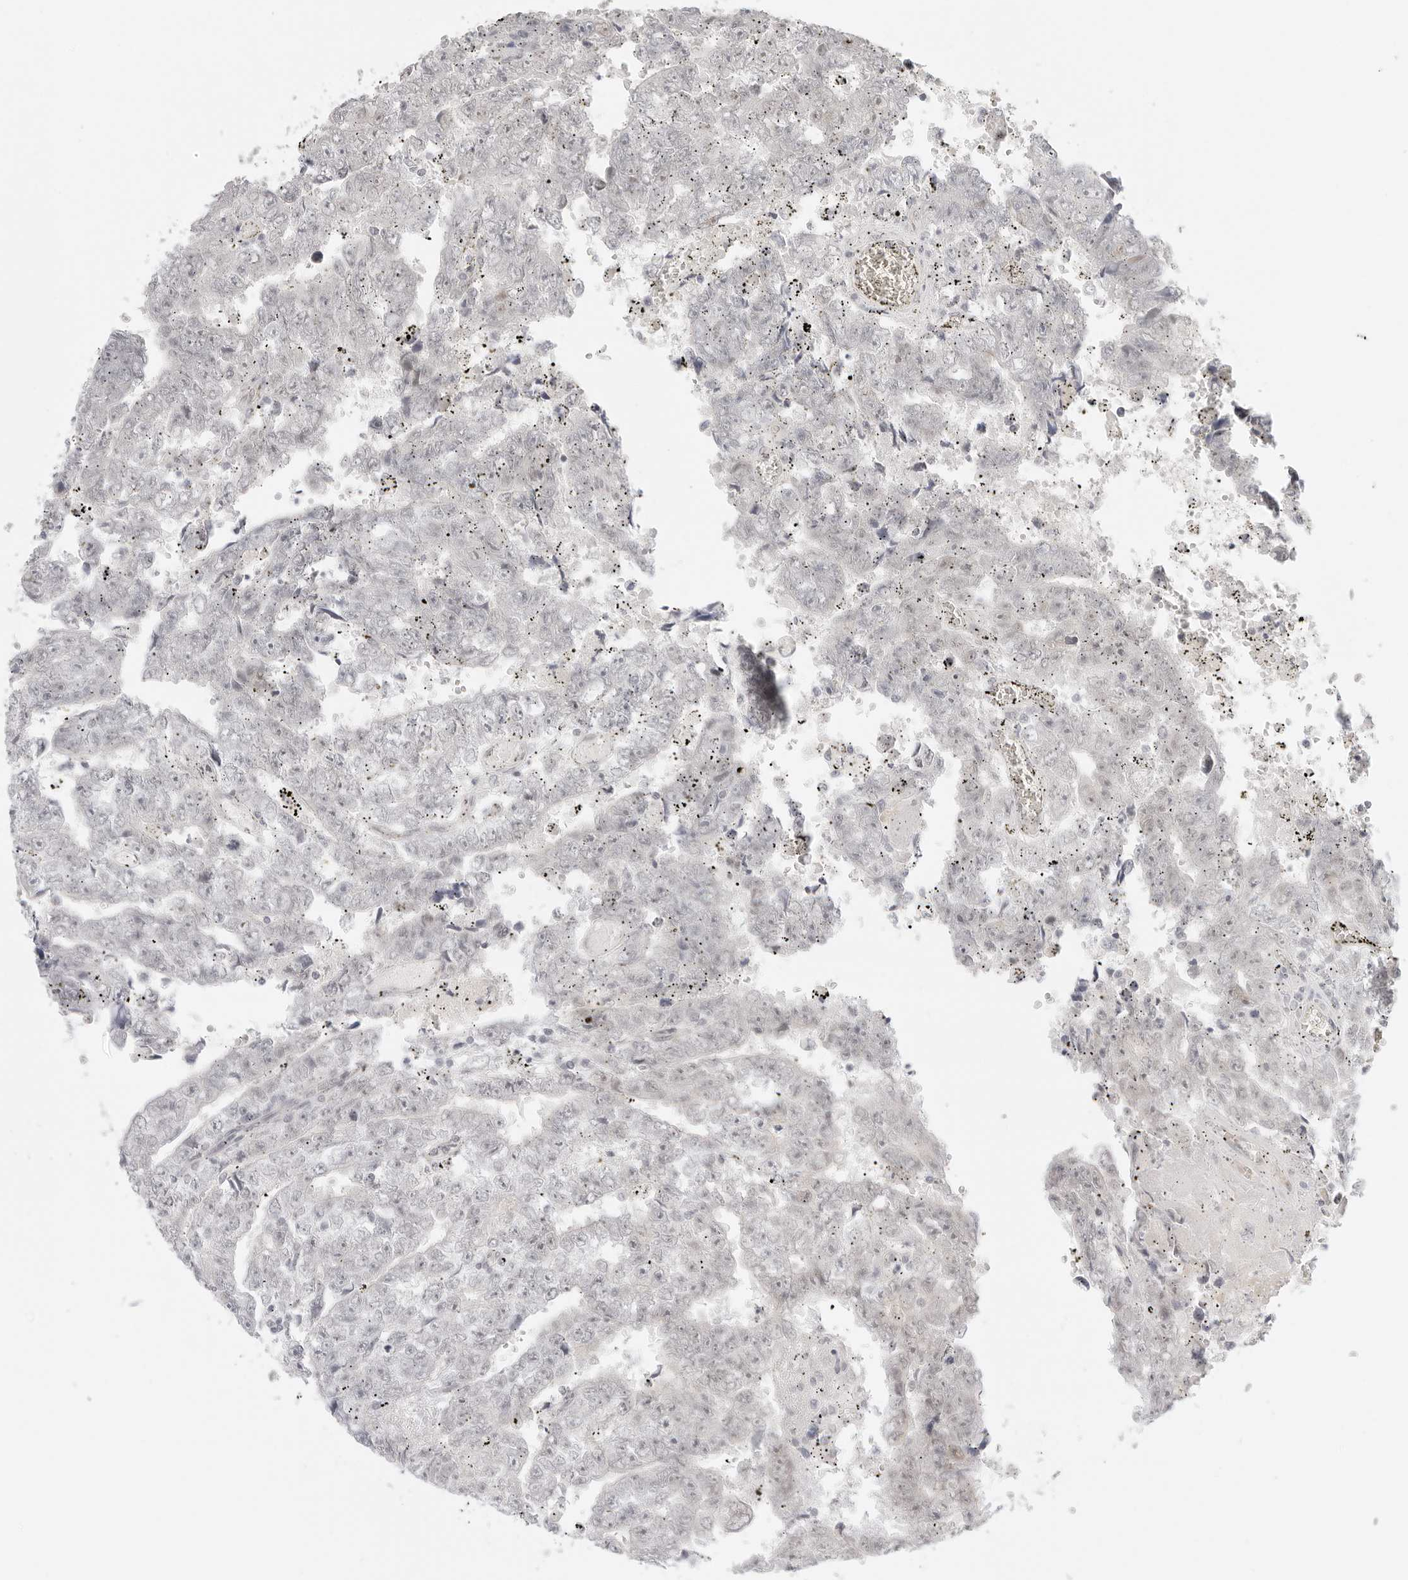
{"staining": {"intensity": "negative", "quantity": "none", "location": "none"}, "tissue": "testis cancer", "cell_type": "Tumor cells", "image_type": "cancer", "snomed": [{"axis": "morphology", "description": "Carcinoma, Embryonal, NOS"}, {"axis": "topography", "description": "Testis"}], "caption": "Tumor cells are negative for protein expression in human testis embryonal carcinoma.", "gene": "MED18", "patient": {"sex": "male", "age": 25}}